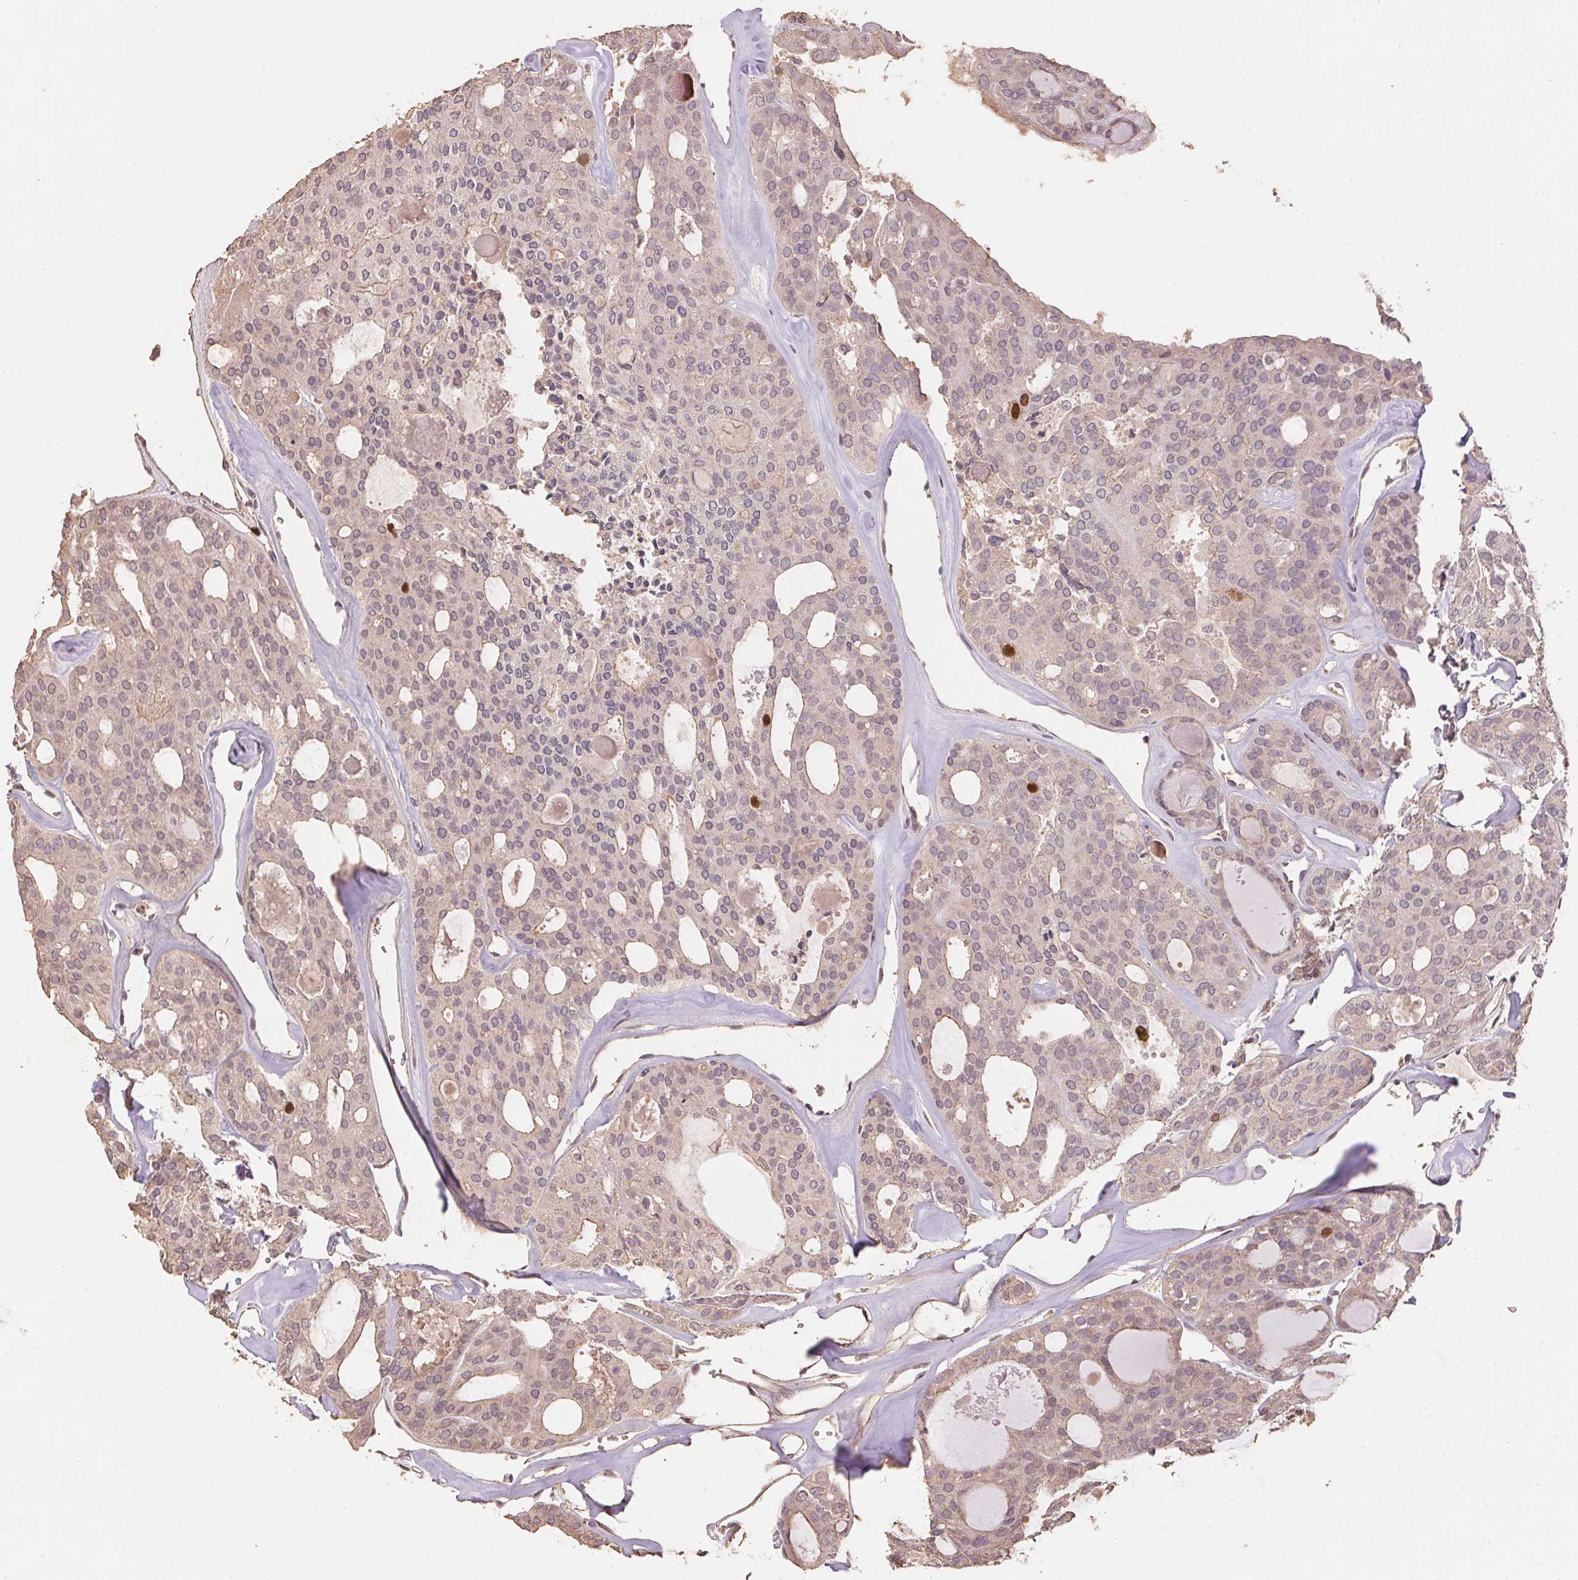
{"staining": {"intensity": "weak", "quantity": "25%-75%", "location": "cytoplasmic/membranous,nuclear"}, "tissue": "thyroid cancer", "cell_type": "Tumor cells", "image_type": "cancer", "snomed": [{"axis": "morphology", "description": "Follicular adenoma carcinoma, NOS"}, {"axis": "topography", "description": "Thyroid gland"}], "caption": "IHC of human follicular adenoma carcinoma (thyroid) demonstrates low levels of weak cytoplasmic/membranous and nuclear expression in approximately 25%-75% of tumor cells.", "gene": "CENPF", "patient": {"sex": "male", "age": 75}}